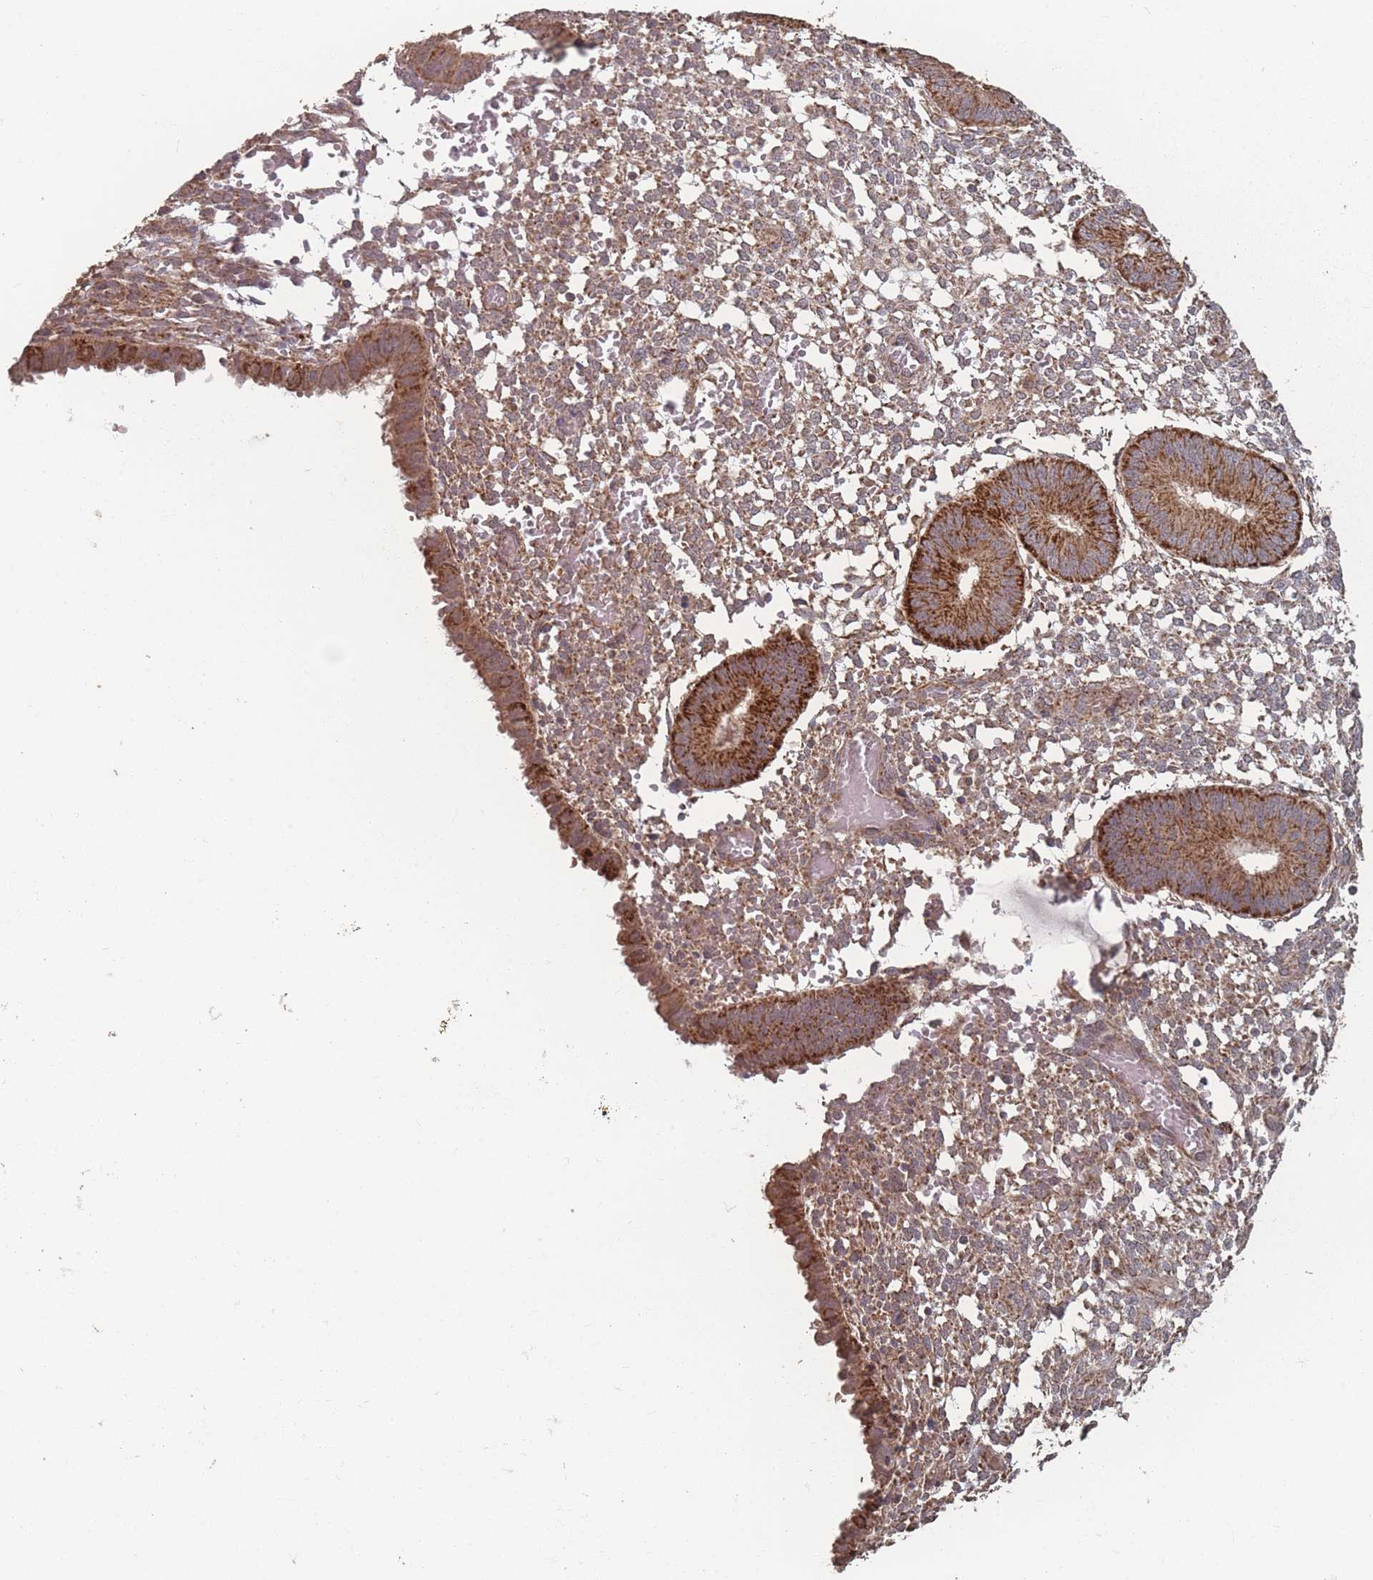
{"staining": {"intensity": "moderate", "quantity": "25%-75%", "location": "cytoplasmic/membranous"}, "tissue": "endometrium", "cell_type": "Cells in endometrial stroma", "image_type": "normal", "snomed": [{"axis": "morphology", "description": "Normal tissue, NOS"}, {"axis": "topography", "description": "Endometrium"}], "caption": "Immunohistochemical staining of normal endometrium shows moderate cytoplasmic/membranous protein expression in approximately 25%-75% of cells in endometrial stroma. Ihc stains the protein of interest in brown and the nuclei are stained blue.", "gene": "LYRM7", "patient": {"sex": "female", "age": 49}}